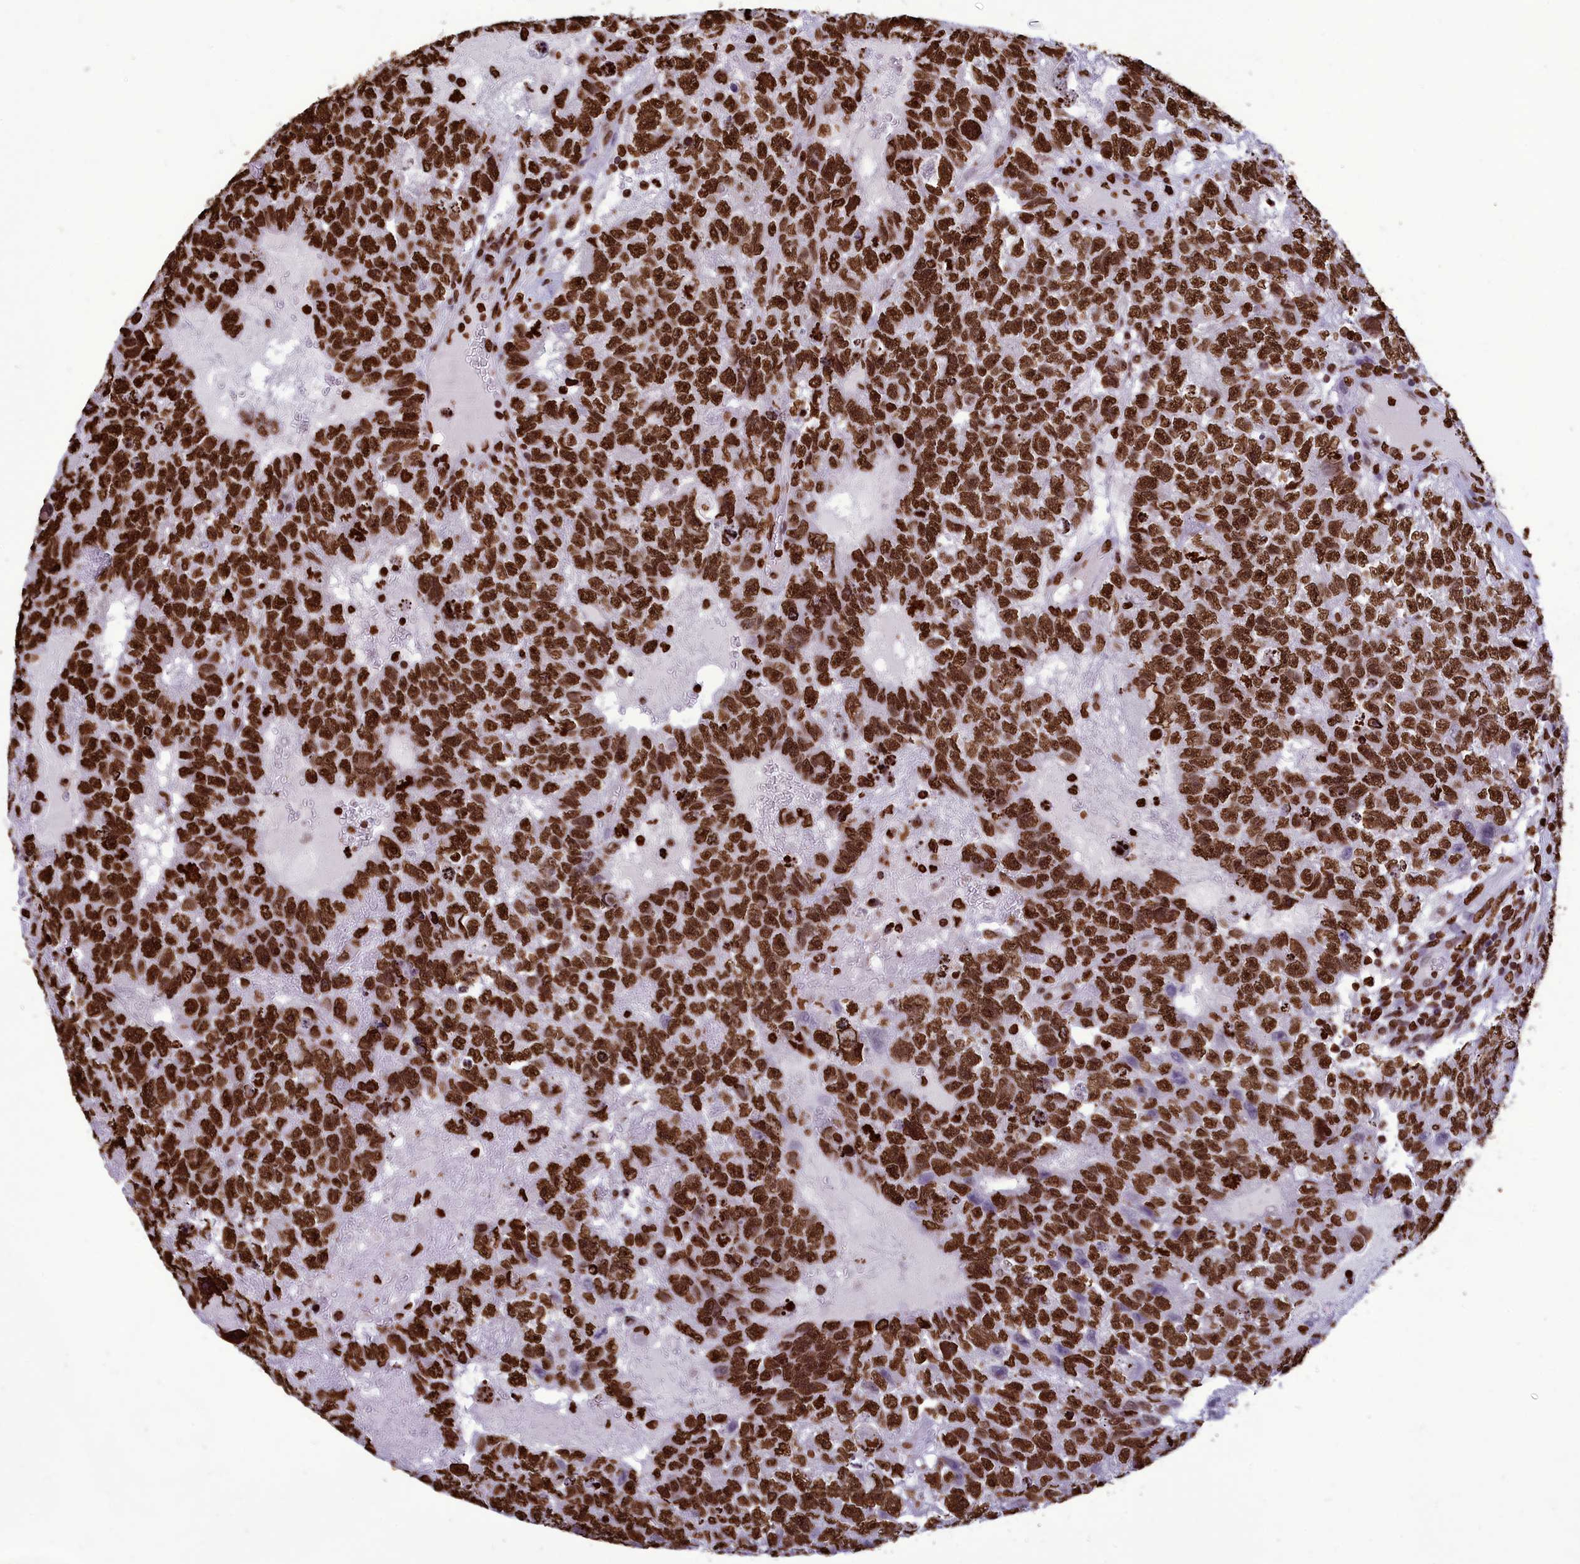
{"staining": {"intensity": "strong", "quantity": ">75%", "location": "nuclear"}, "tissue": "testis cancer", "cell_type": "Tumor cells", "image_type": "cancer", "snomed": [{"axis": "morphology", "description": "Carcinoma, Embryonal, NOS"}, {"axis": "topography", "description": "Testis"}], "caption": "Strong nuclear positivity for a protein is present in about >75% of tumor cells of testis cancer (embryonal carcinoma) using immunohistochemistry (IHC).", "gene": "AKAP17A", "patient": {"sex": "male", "age": 26}}